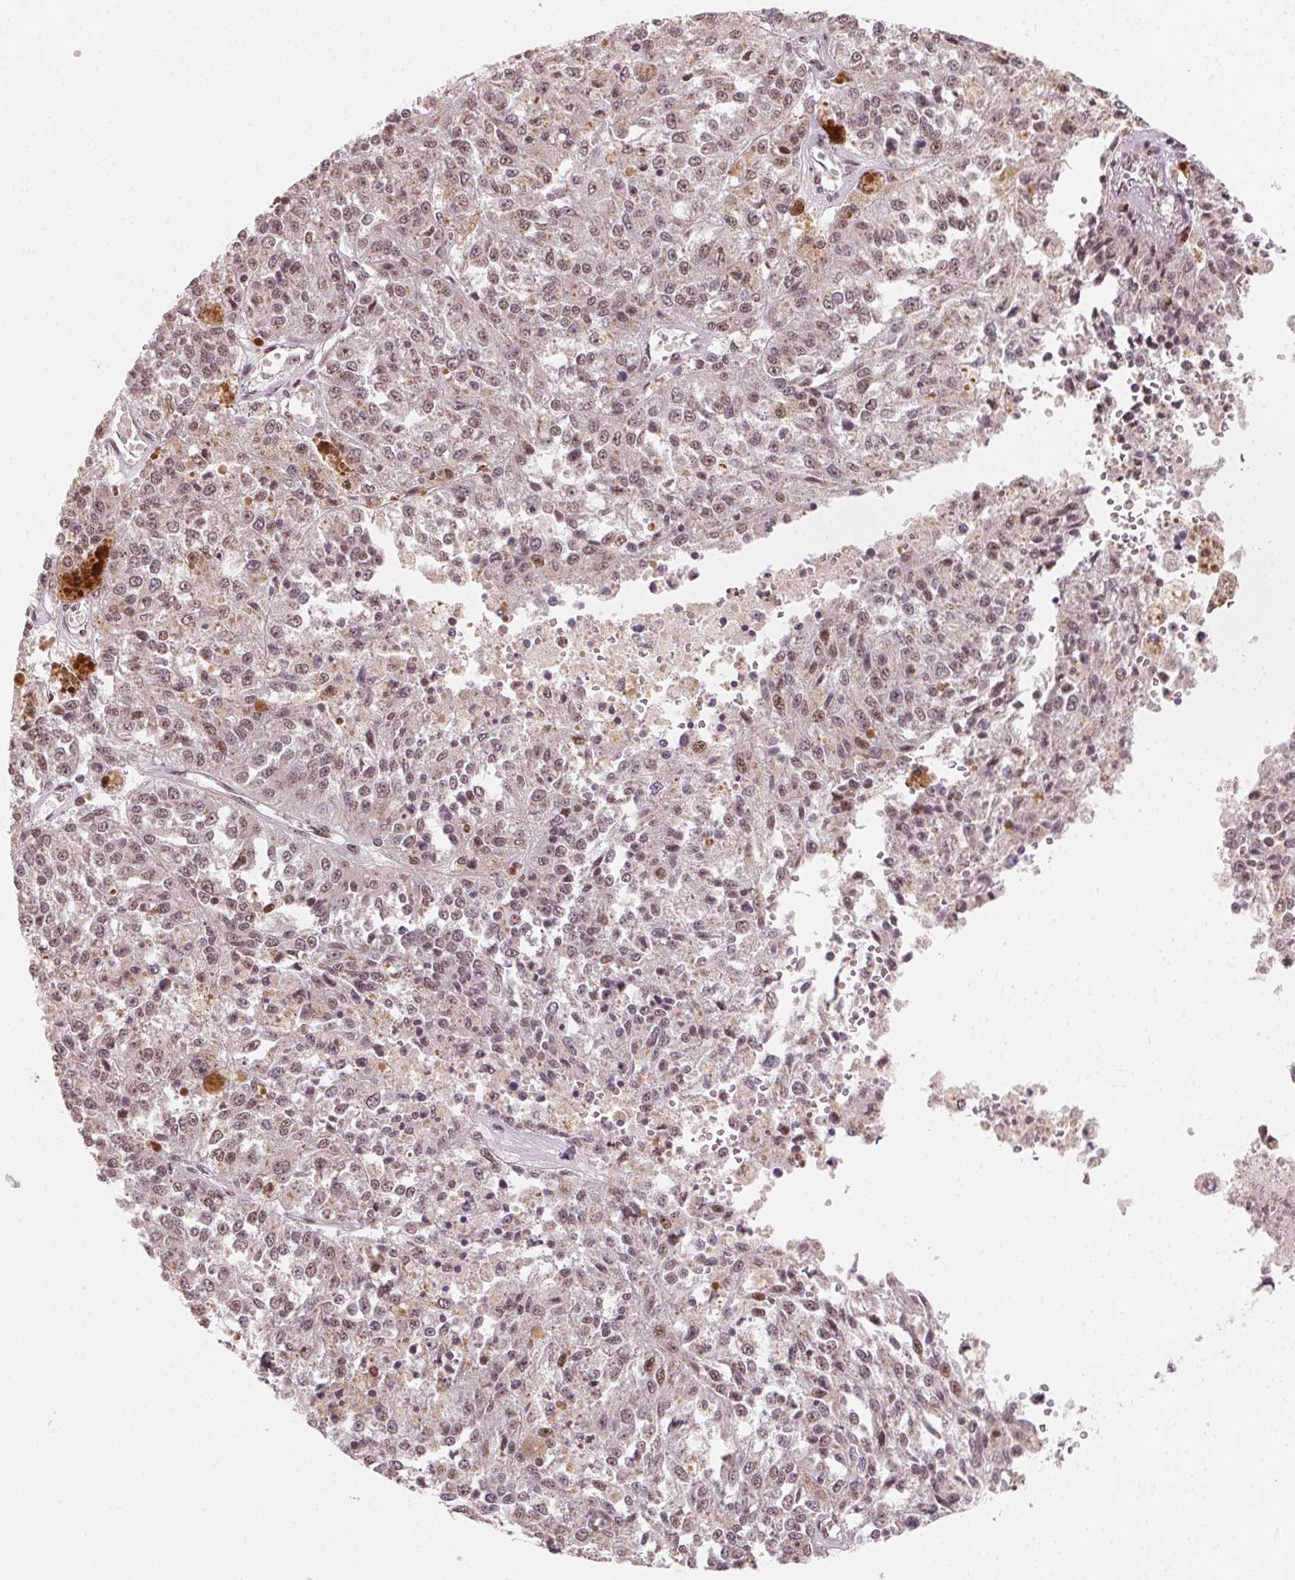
{"staining": {"intensity": "weak", "quantity": "<25%", "location": "cytoplasmic/membranous,nuclear"}, "tissue": "melanoma", "cell_type": "Tumor cells", "image_type": "cancer", "snomed": [{"axis": "morphology", "description": "Malignant melanoma, Metastatic site"}, {"axis": "topography", "description": "Lymph node"}], "caption": "Immunohistochemistry (IHC) photomicrograph of neoplastic tissue: malignant melanoma (metastatic site) stained with DAB reveals no significant protein staining in tumor cells. Brightfield microscopy of IHC stained with DAB (3,3'-diaminobenzidine) (brown) and hematoxylin (blue), captured at high magnification.", "gene": "TOPORS", "patient": {"sex": "female", "age": 64}}